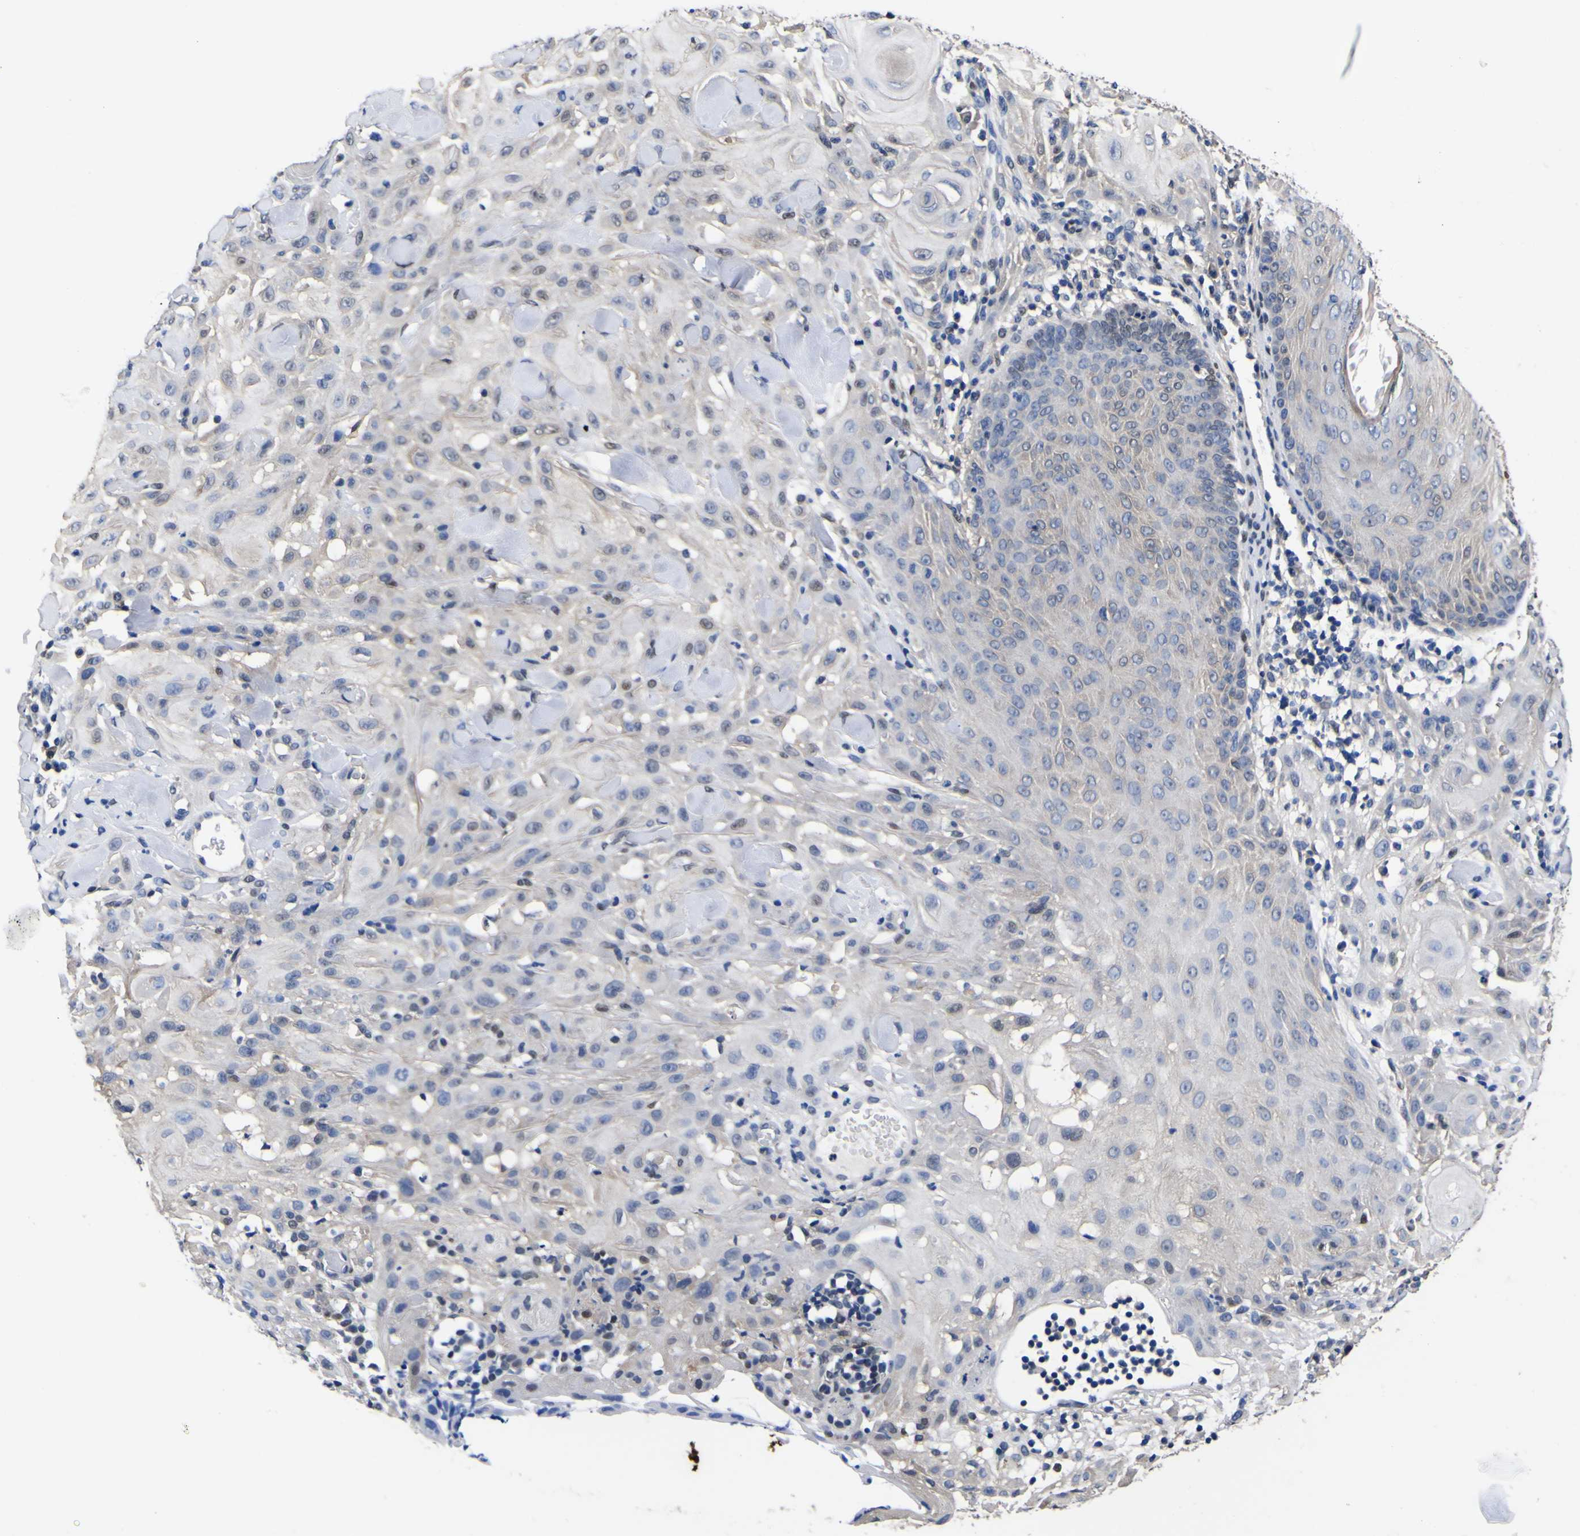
{"staining": {"intensity": "weak", "quantity": "<25%", "location": "nuclear"}, "tissue": "skin cancer", "cell_type": "Tumor cells", "image_type": "cancer", "snomed": [{"axis": "morphology", "description": "Squamous cell carcinoma, NOS"}, {"axis": "topography", "description": "Skin"}], "caption": "Skin cancer stained for a protein using immunohistochemistry exhibits no staining tumor cells.", "gene": "FAM110B", "patient": {"sex": "male", "age": 24}}